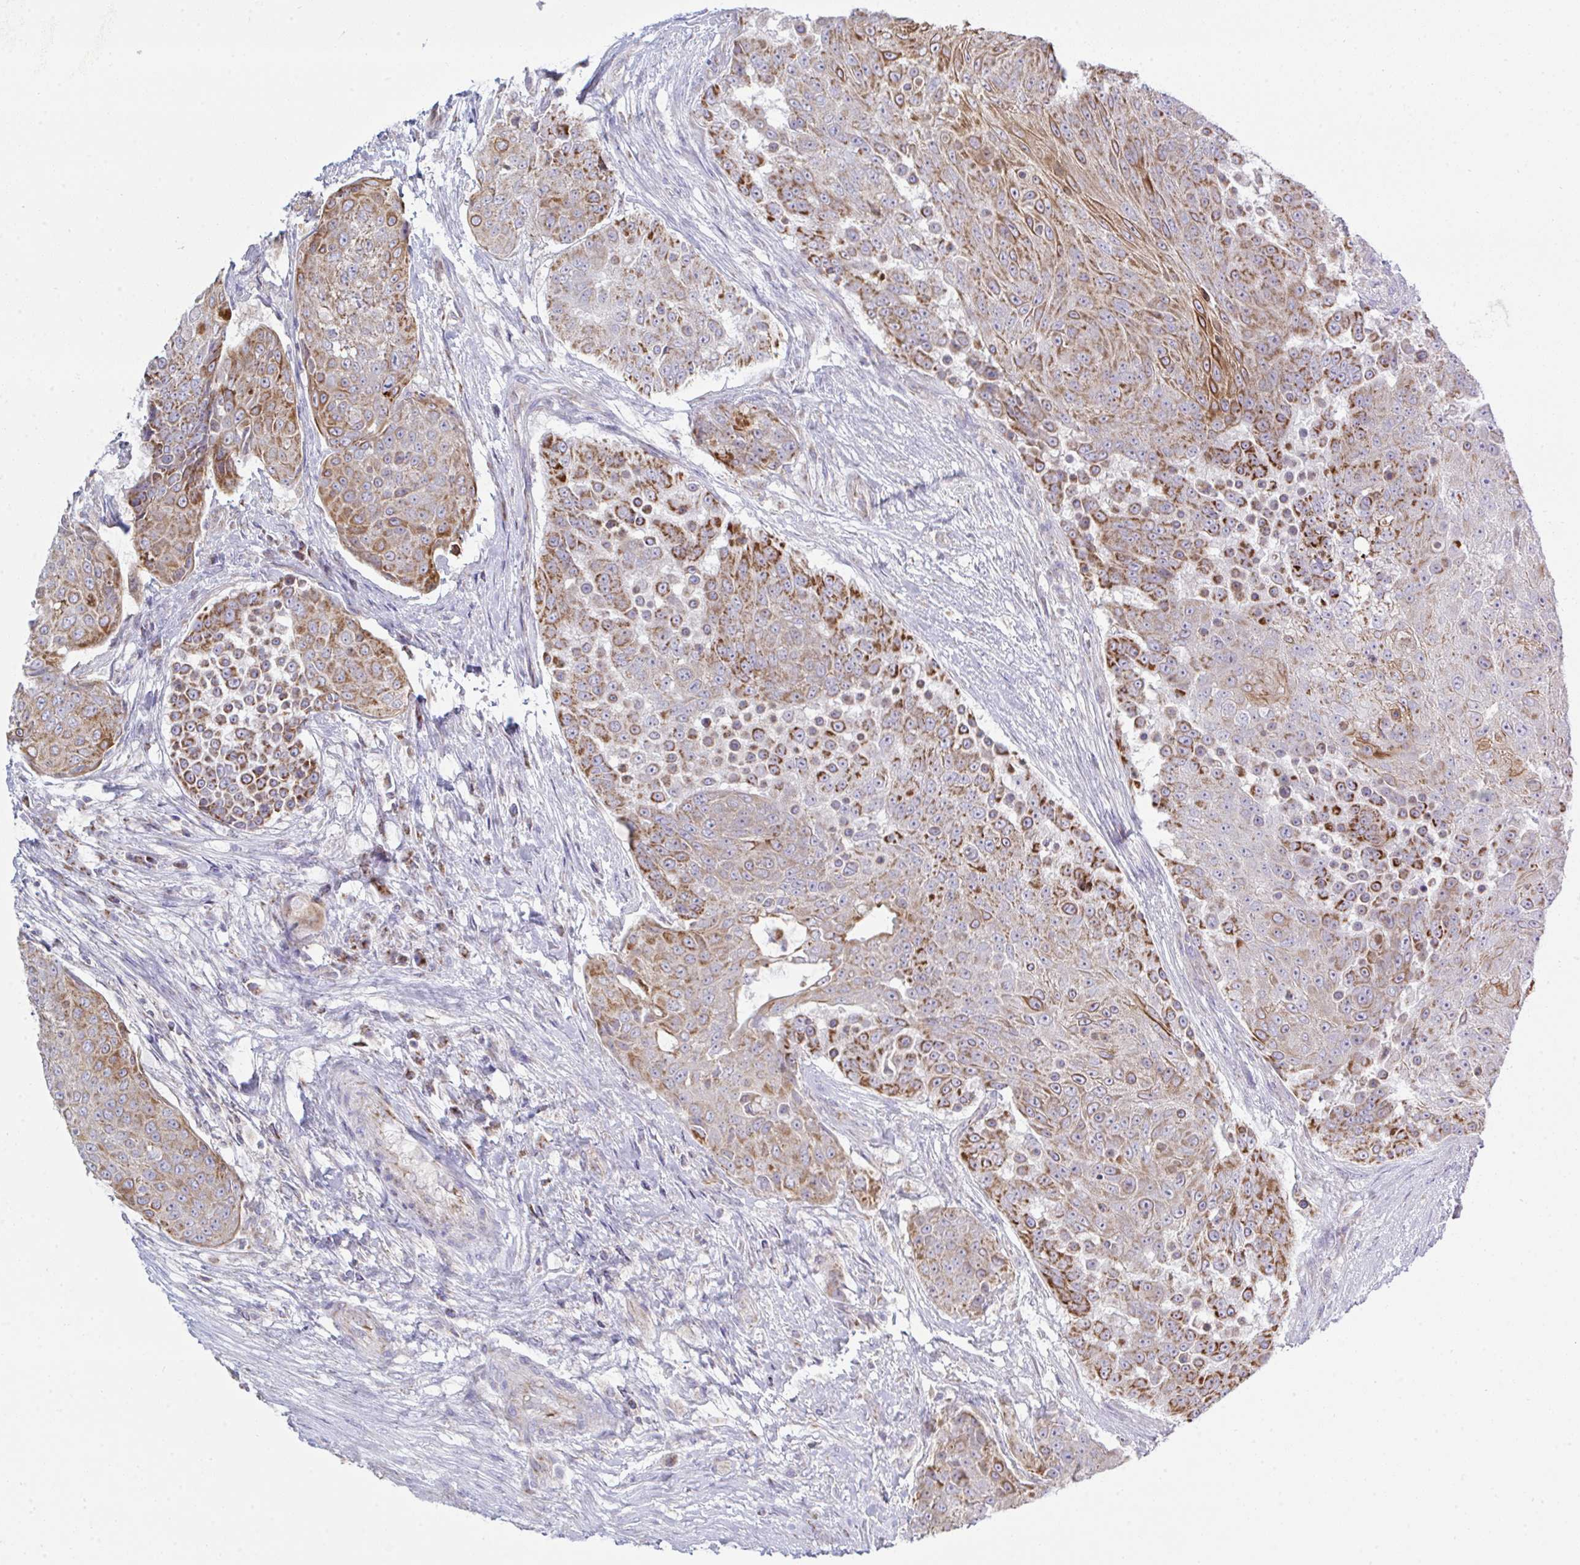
{"staining": {"intensity": "moderate", "quantity": ">75%", "location": "cytoplasmic/membranous"}, "tissue": "urothelial cancer", "cell_type": "Tumor cells", "image_type": "cancer", "snomed": [{"axis": "morphology", "description": "Urothelial carcinoma, High grade"}, {"axis": "topography", "description": "Urinary bladder"}], "caption": "Immunohistochemical staining of urothelial carcinoma (high-grade) reveals moderate cytoplasmic/membranous protein expression in approximately >75% of tumor cells. Immunohistochemistry (ihc) stains the protein in brown and the nuclei are stained blue.", "gene": "NDUFA7", "patient": {"sex": "female", "age": 63}}